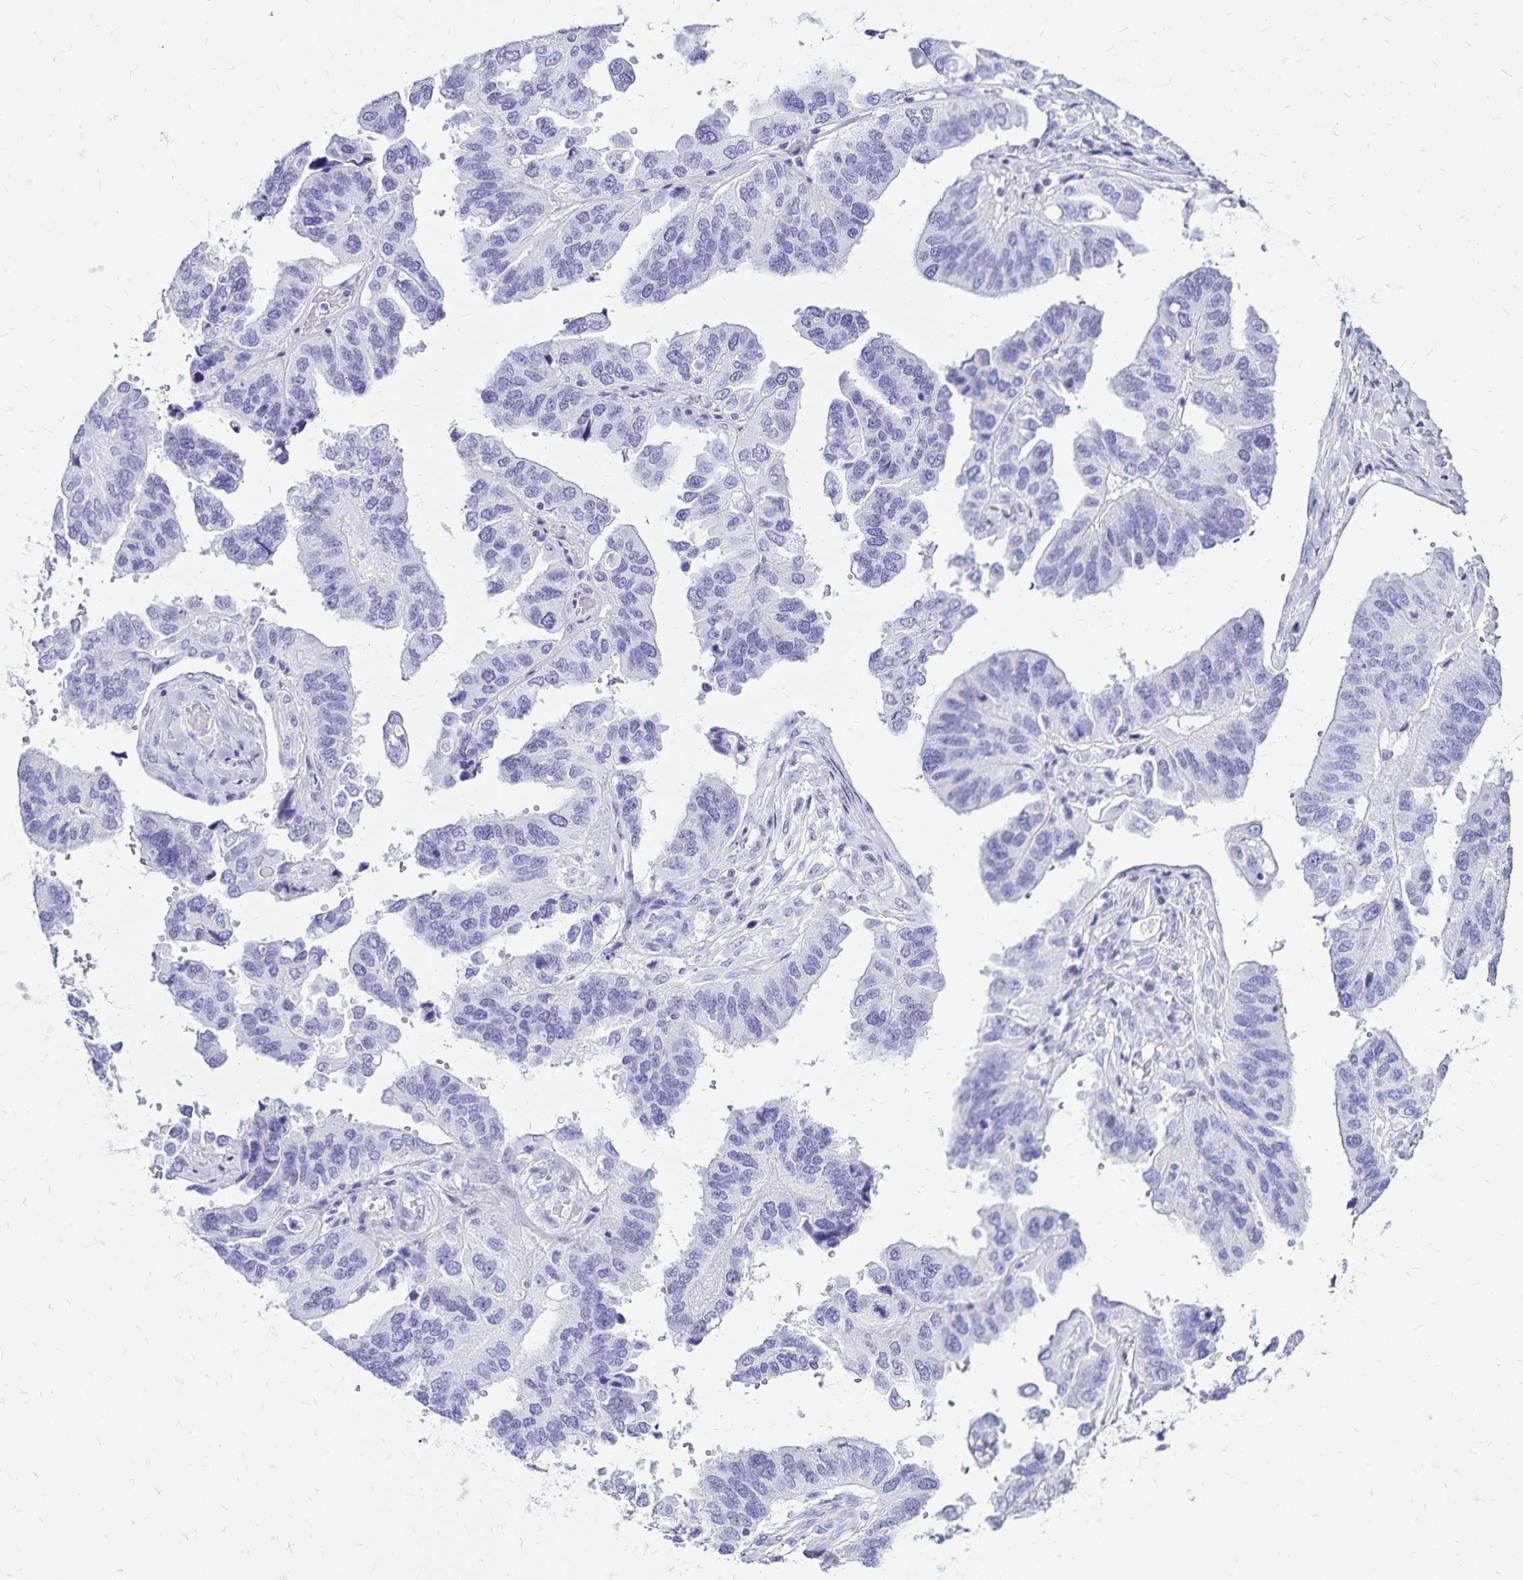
{"staining": {"intensity": "negative", "quantity": "none", "location": "none"}, "tissue": "ovarian cancer", "cell_type": "Tumor cells", "image_type": "cancer", "snomed": [{"axis": "morphology", "description": "Cystadenocarcinoma, serous, NOS"}, {"axis": "topography", "description": "Ovary"}], "caption": "Immunohistochemistry of ovarian cancer (serous cystadenocarcinoma) exhibits no expression in tumor cells.", "gene": "LIN28B", "patient": {"sex": "female", "age": 79}}